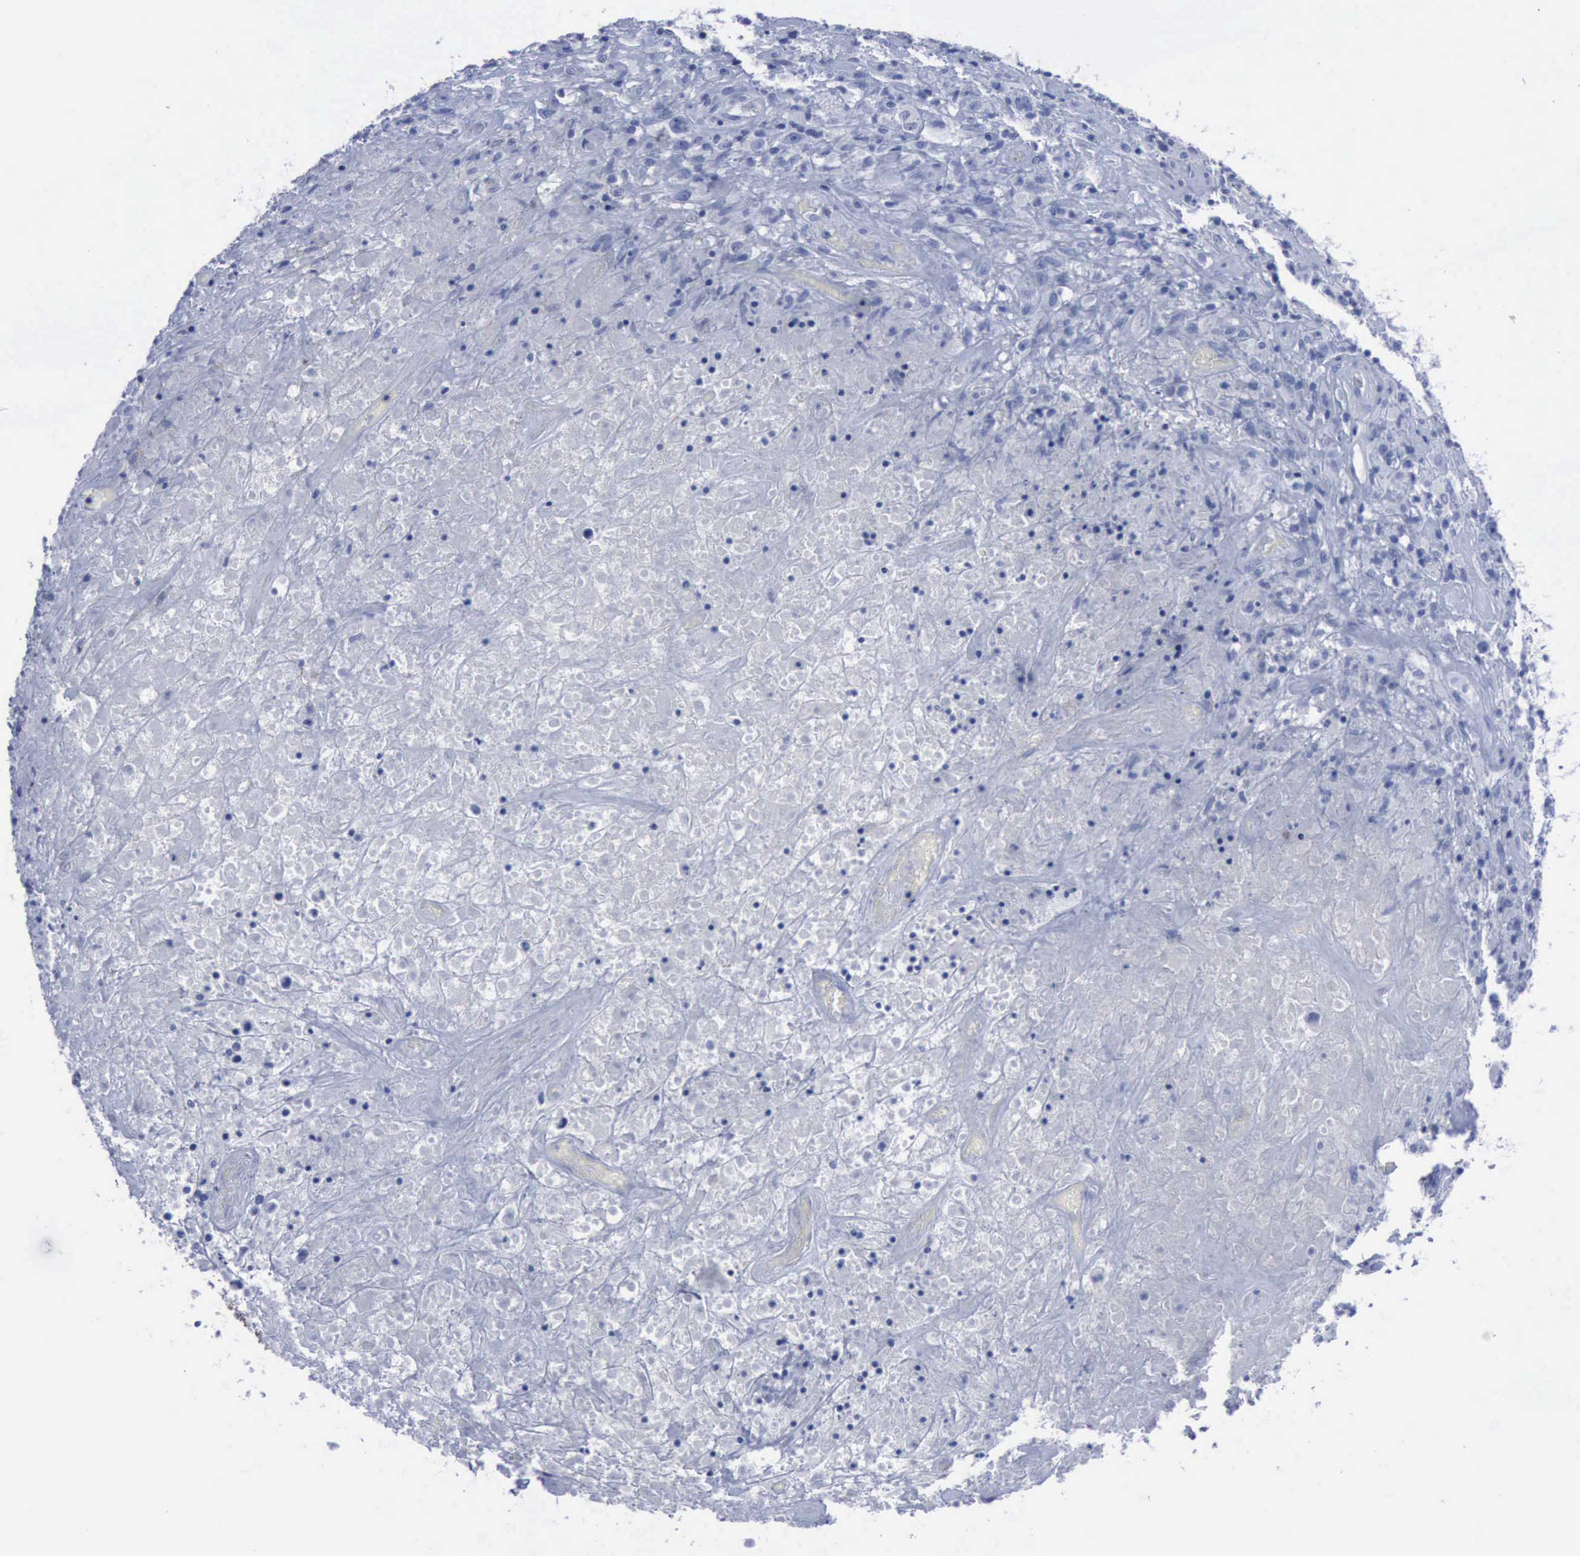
{"staining": {"intensity": "negative", "quantity": "none", "location": "none"}, "tissue": "lymphoma", "cell_type": "Tumor cells", "image_type": "cancer", "snomed": [{"axis": "morphology", "description": "Hodgkin's disease, NOS"}, {"axis": "topography", "description": "Lymph node"}], "caption": "Immunohistochemistry (IHC) image of neoplastic tissue: human lymphoma stained with DAB displays no significant protein staining in tumor cells.", "gene": "NGFR", "patient": {"sex": "male", "age": 46}}